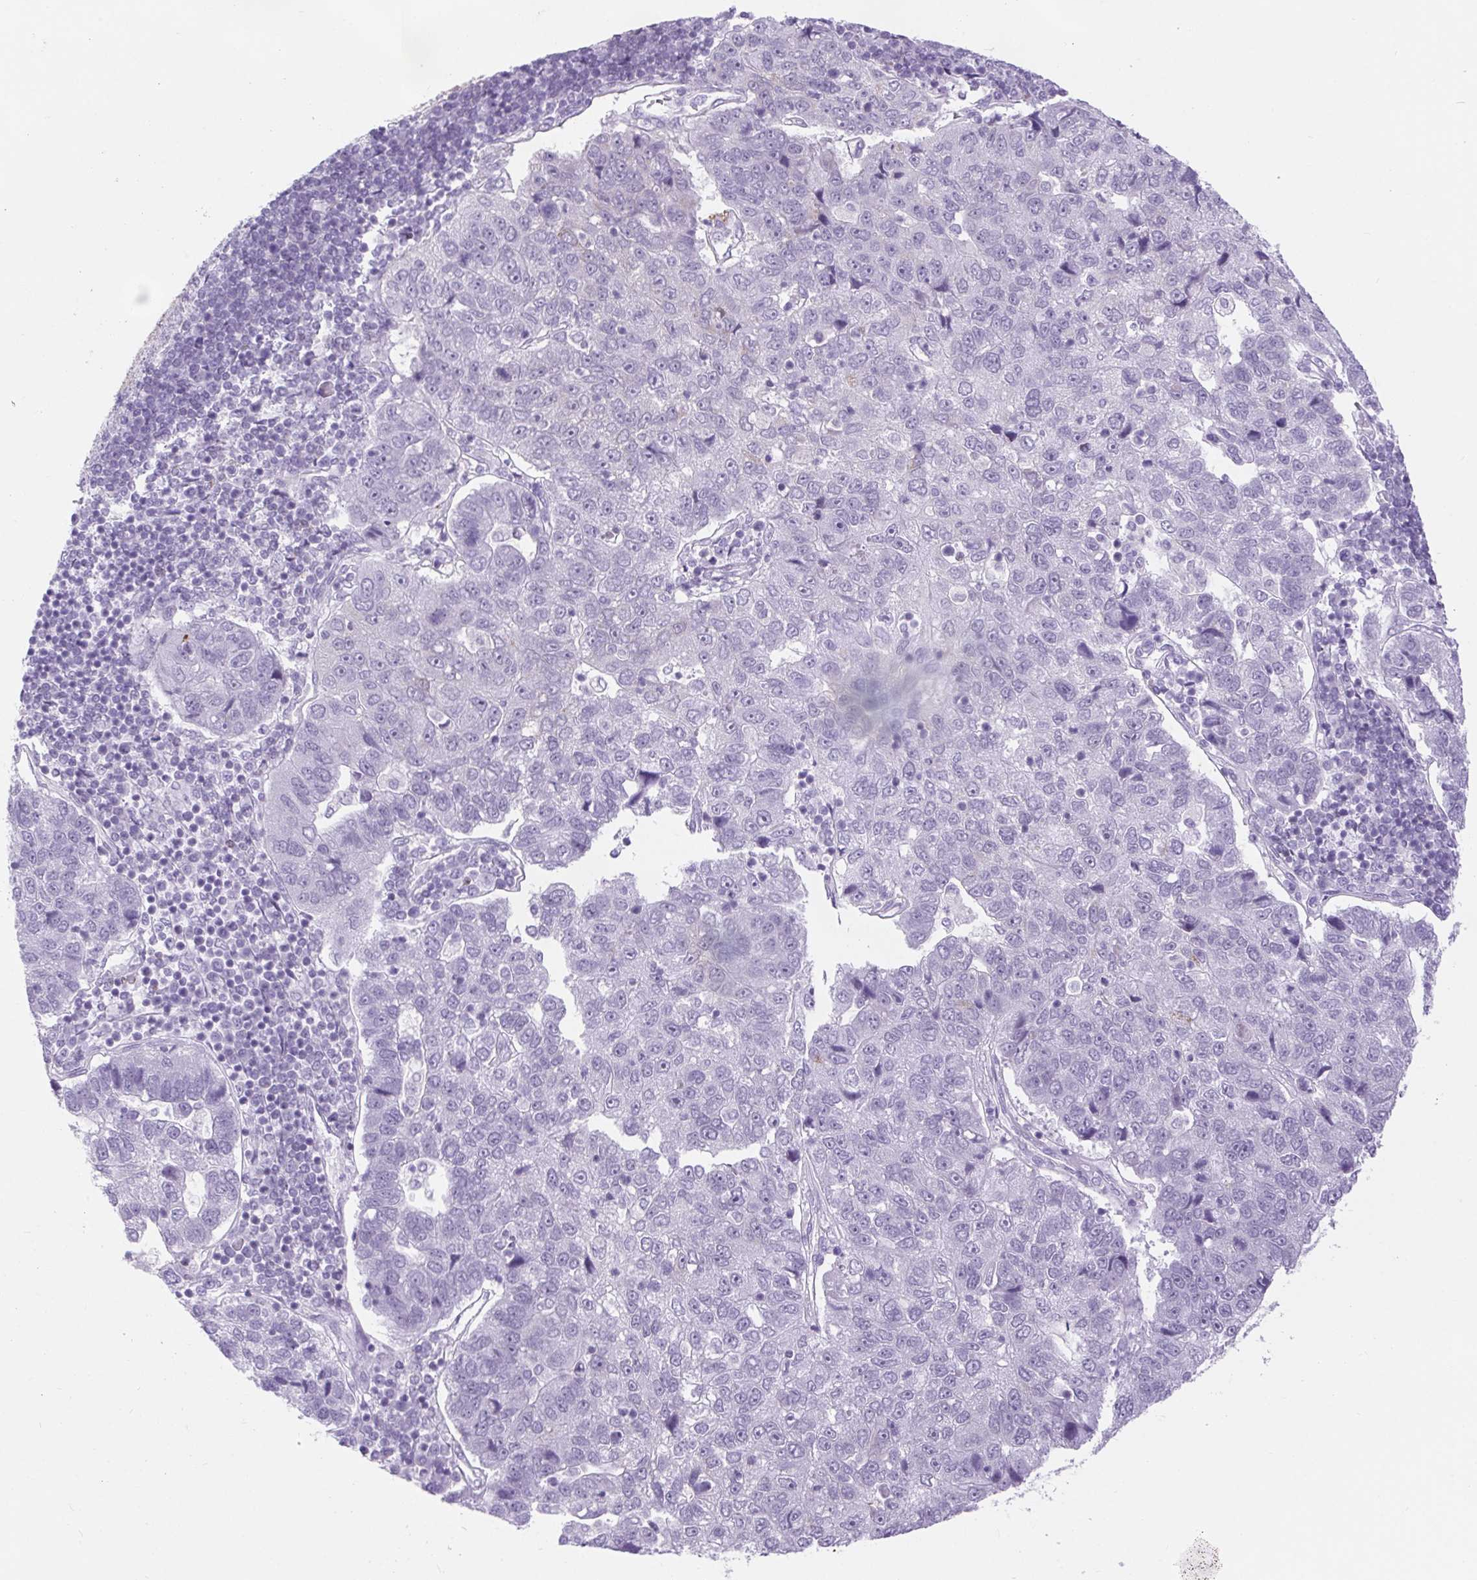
{"staining": {"intensity": "negative", "quantity": "none", "location": "none"}, "tissue": "pancreatic cancer", "cell_type": "Tumor cells", "image_type": "cancer", "snomed": [{"axis": "morphology", "description": "Adenocarcinoma, NOS"}, {"axis": "topography", "description": "Pancreas"}], "caption": "IHC histopathology image of neoplastic tissue: pancreatic adenocarcinoma stained with DAB displays no significant protein expression in tumor cells. (DAB (3,3'-diaminobenzidine) immunohistochemistry (IHC) visualized using brightfield microscopy, high magnification).", "gene": "BCAS1", "patient": {"sex": "female", "age": 61}}